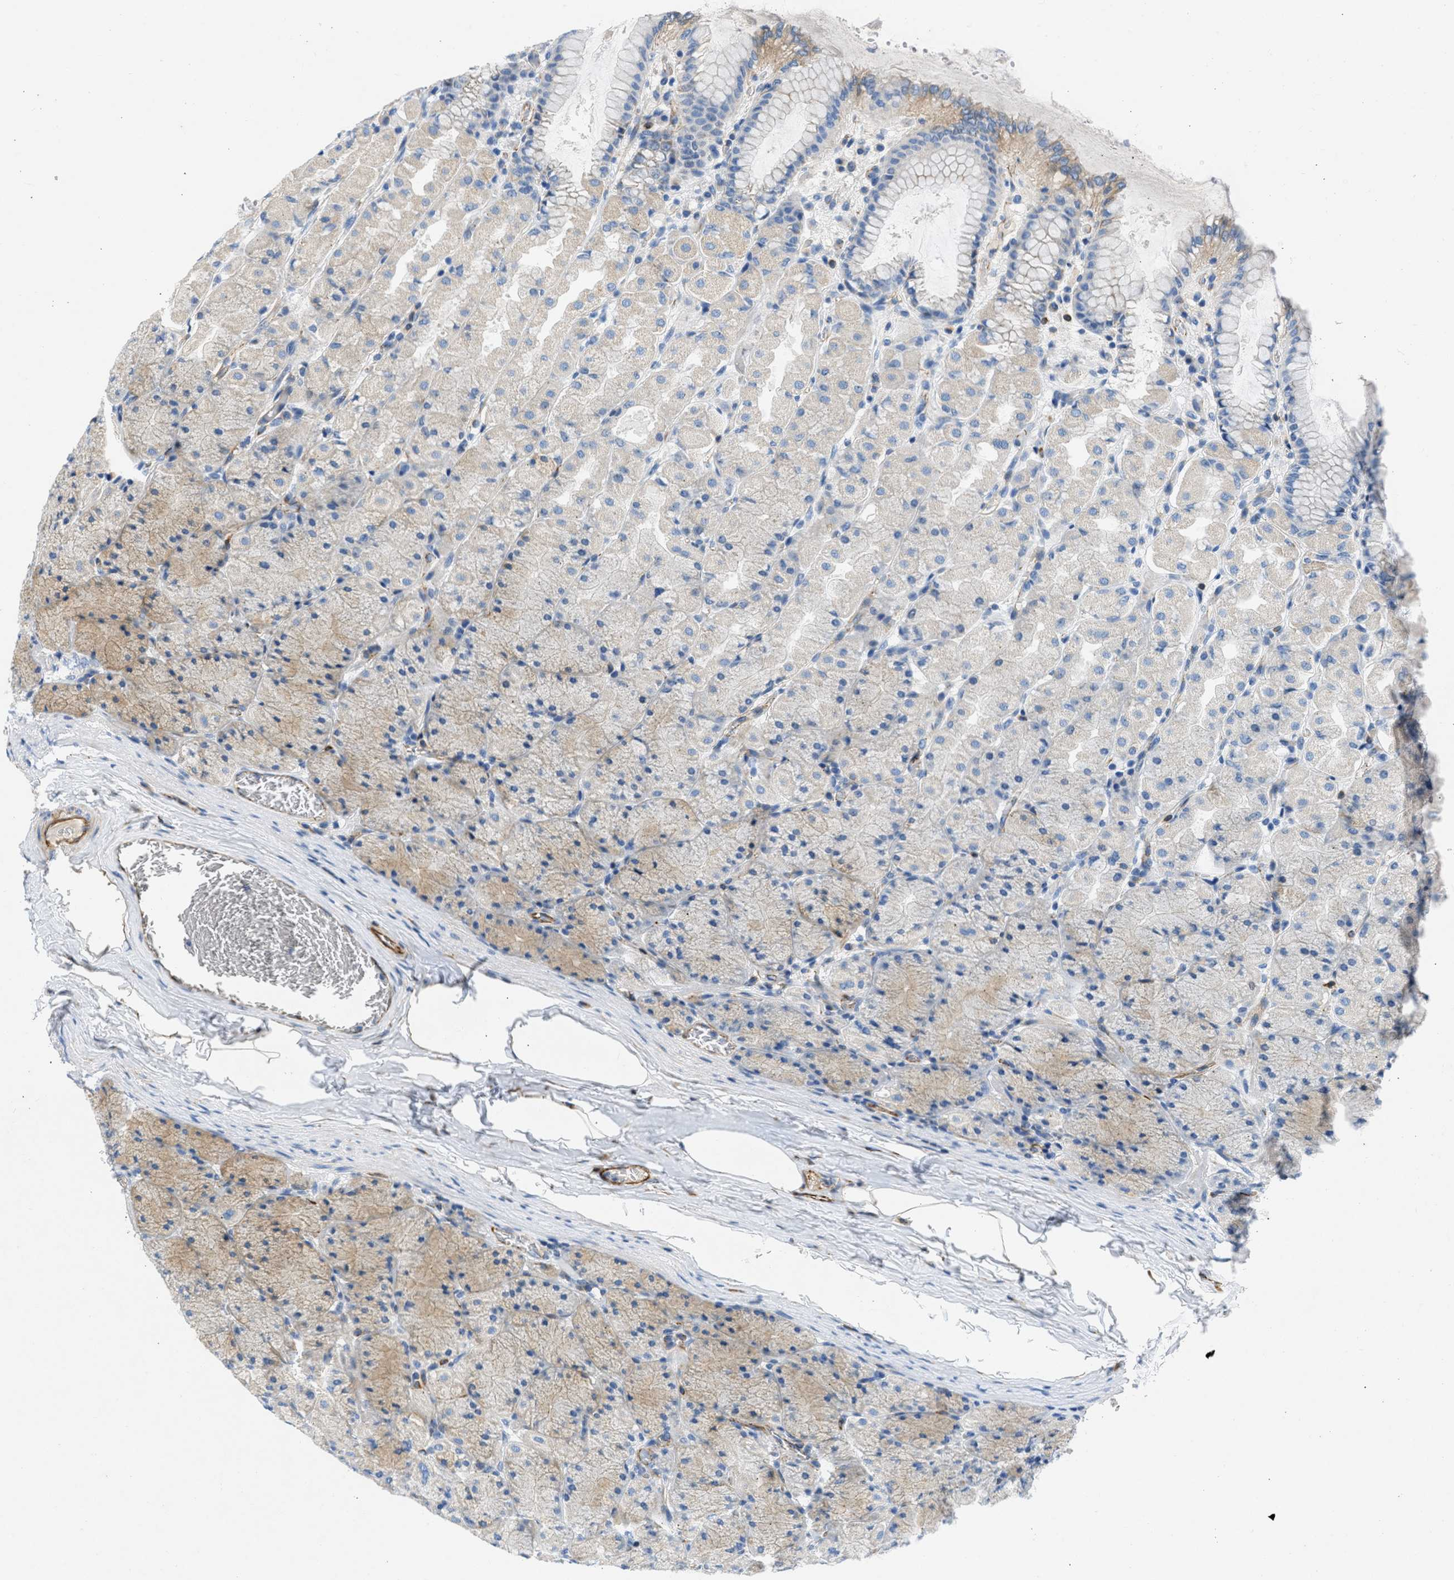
{"staining": {"intensity": "weak", "quantity": "25%-75%", "location": "cytoplasmic/membranous"}, "tissue": "stomach", "cell_type": "Glandular cells", "image_type": "normal", "snomed": [{"axis": "morphology", "description": "Normal tissue, NOS"}, {"axis": "topography", "description": "Stomach, upper"}], "caption": "Glandular cells show weak cytoplasmic/membranous staining in about 25%-75% of cells in normal stomach.", "gene": "ULK4", "patient": {"sex": "female", "age": 56}}